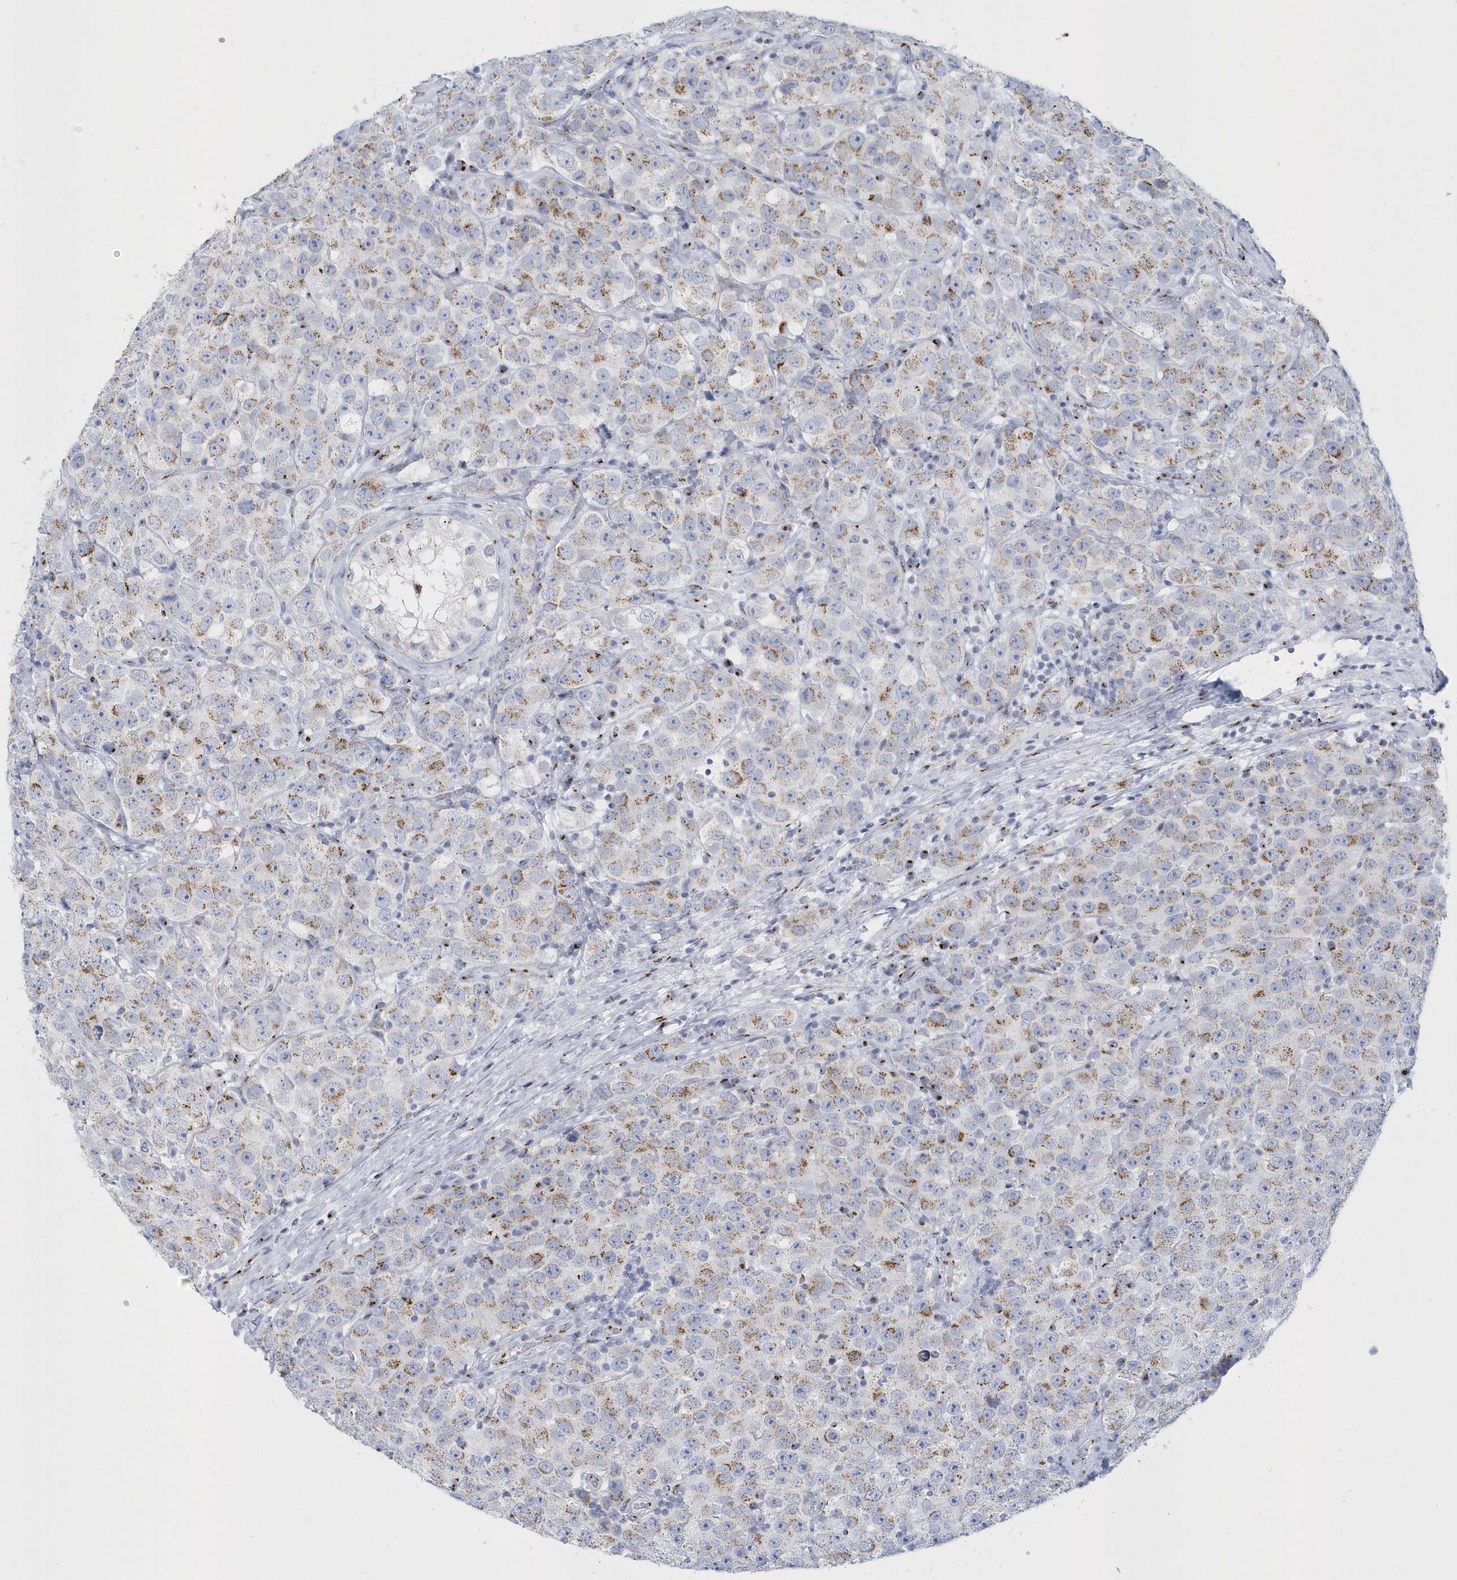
{"staining": {"intensity": "moderate", "quantity": ">75%", "location": "cytoplasmic/membranous"}, "tissue": "testis cancer", "cell_type": "Tumor cells", "image_type": "cancer", "snomed": [{"axis": "morphology", "description": "Seminoma, NOS"}, {"axis": "topography", "description": "Testis"}], "caption": "This is an image of immunohistochemistry (IHC) staining of testis cancer (seminoma), which shows moderate staining in the cytoplasmic/membranous of tumor cells.", "gene": "SLX9", "patient": {"sex": "male", "age": 28}}